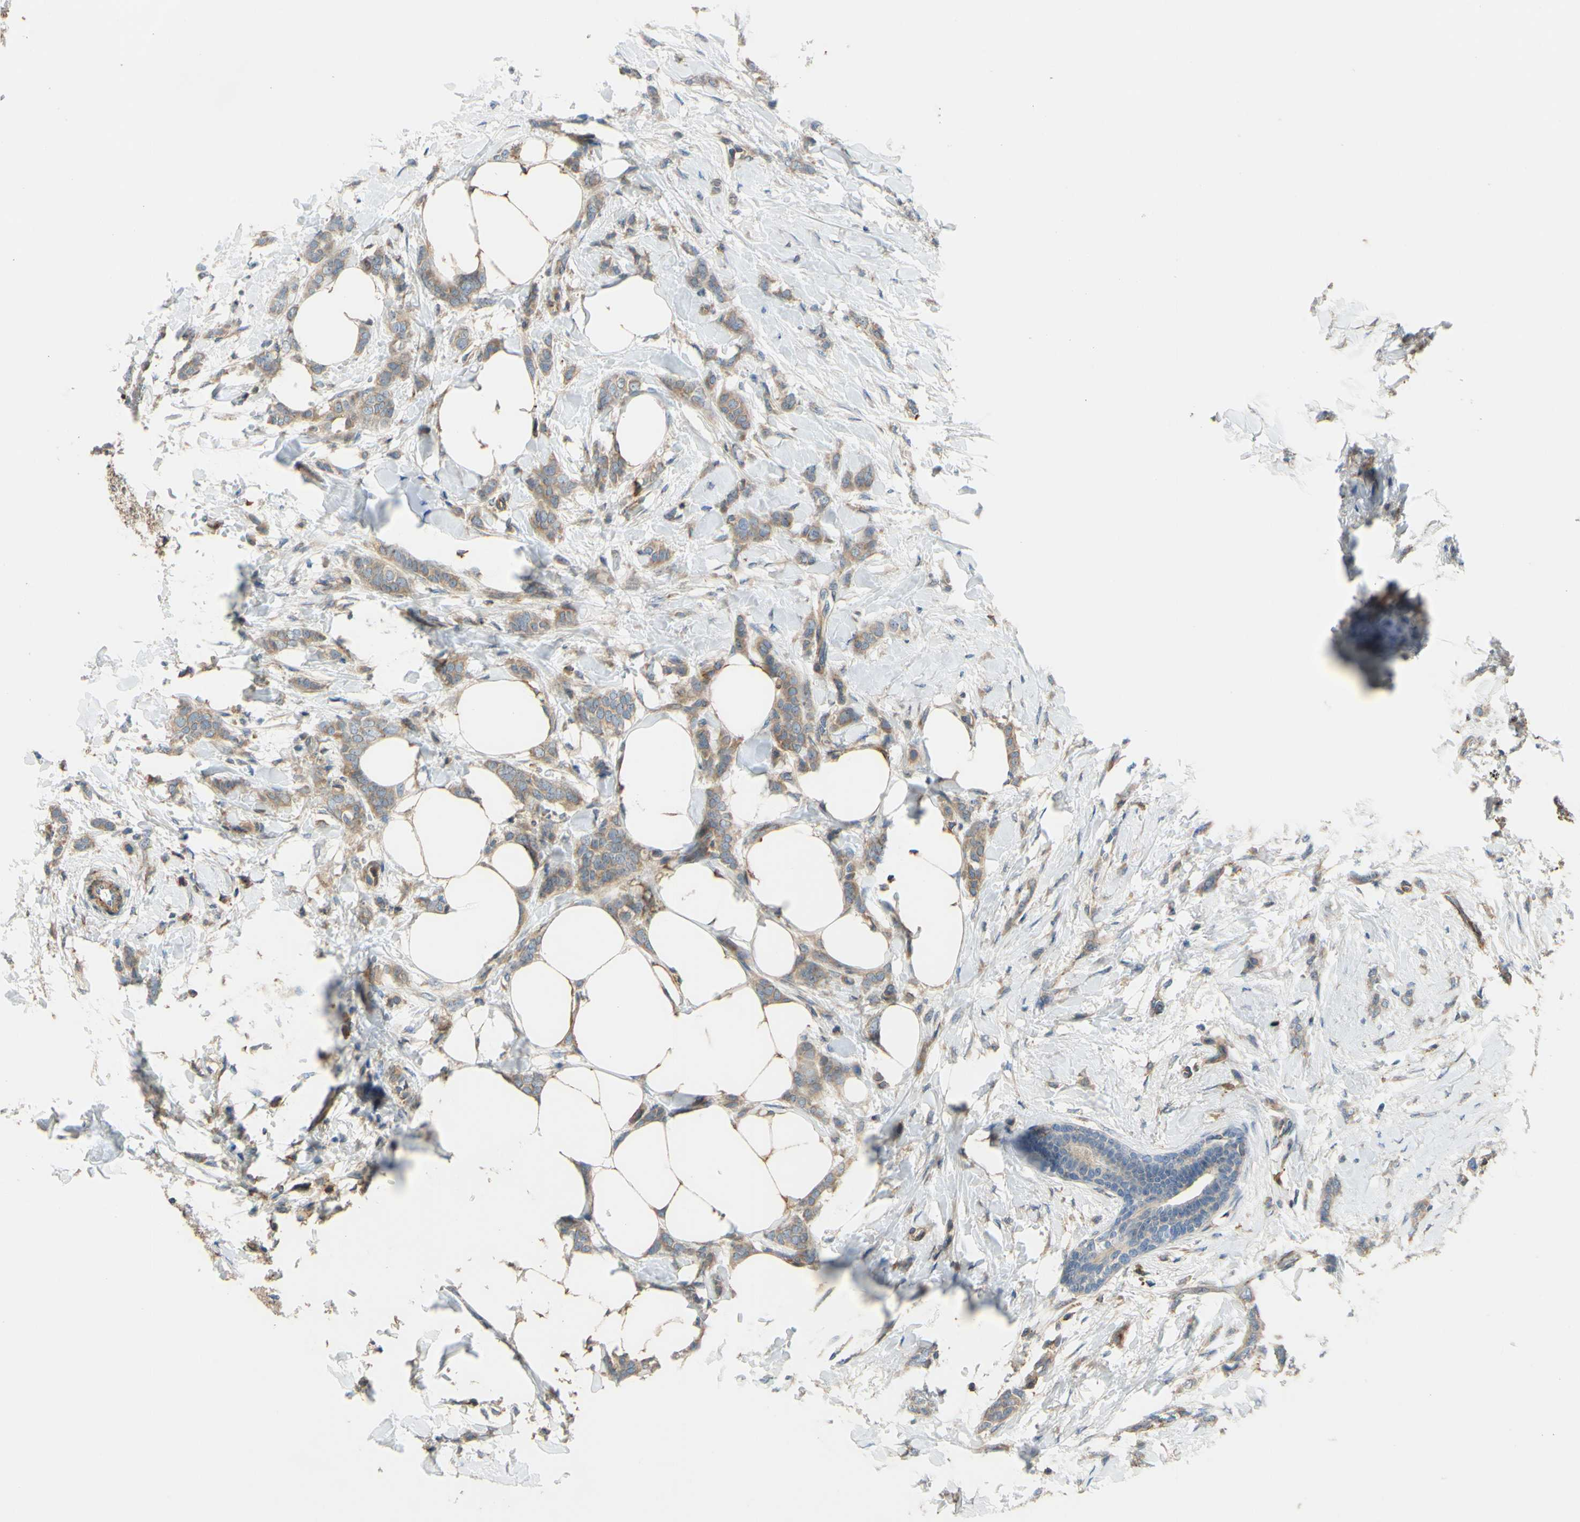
{"staining": {"intensity": "weak", "quantity": ">75%", "location": "cytoplasmic/membranous"}, "tissue": "breast cancer", "cell_type": "Tumor cells", "image_type": "cancer", "snomed": [{"axis": "morphology", "description": "Lobular carcinoma, in situ"}, {"axis": "morphology", "description": "Lobular carcinoma"}, {"axis": "topography", "description": "Breast"}], "caption": "Immunohistochemical staining of breast lobular carcinoma in situ demonstrates low levels of weak cytoplasmic/membranous expression in about >75% of tumor cells. (brown staining indicates protein expression, while blue staining denotes nuclei).", "gene": "POR", "patient": {"sex": "female", "age": 41}}